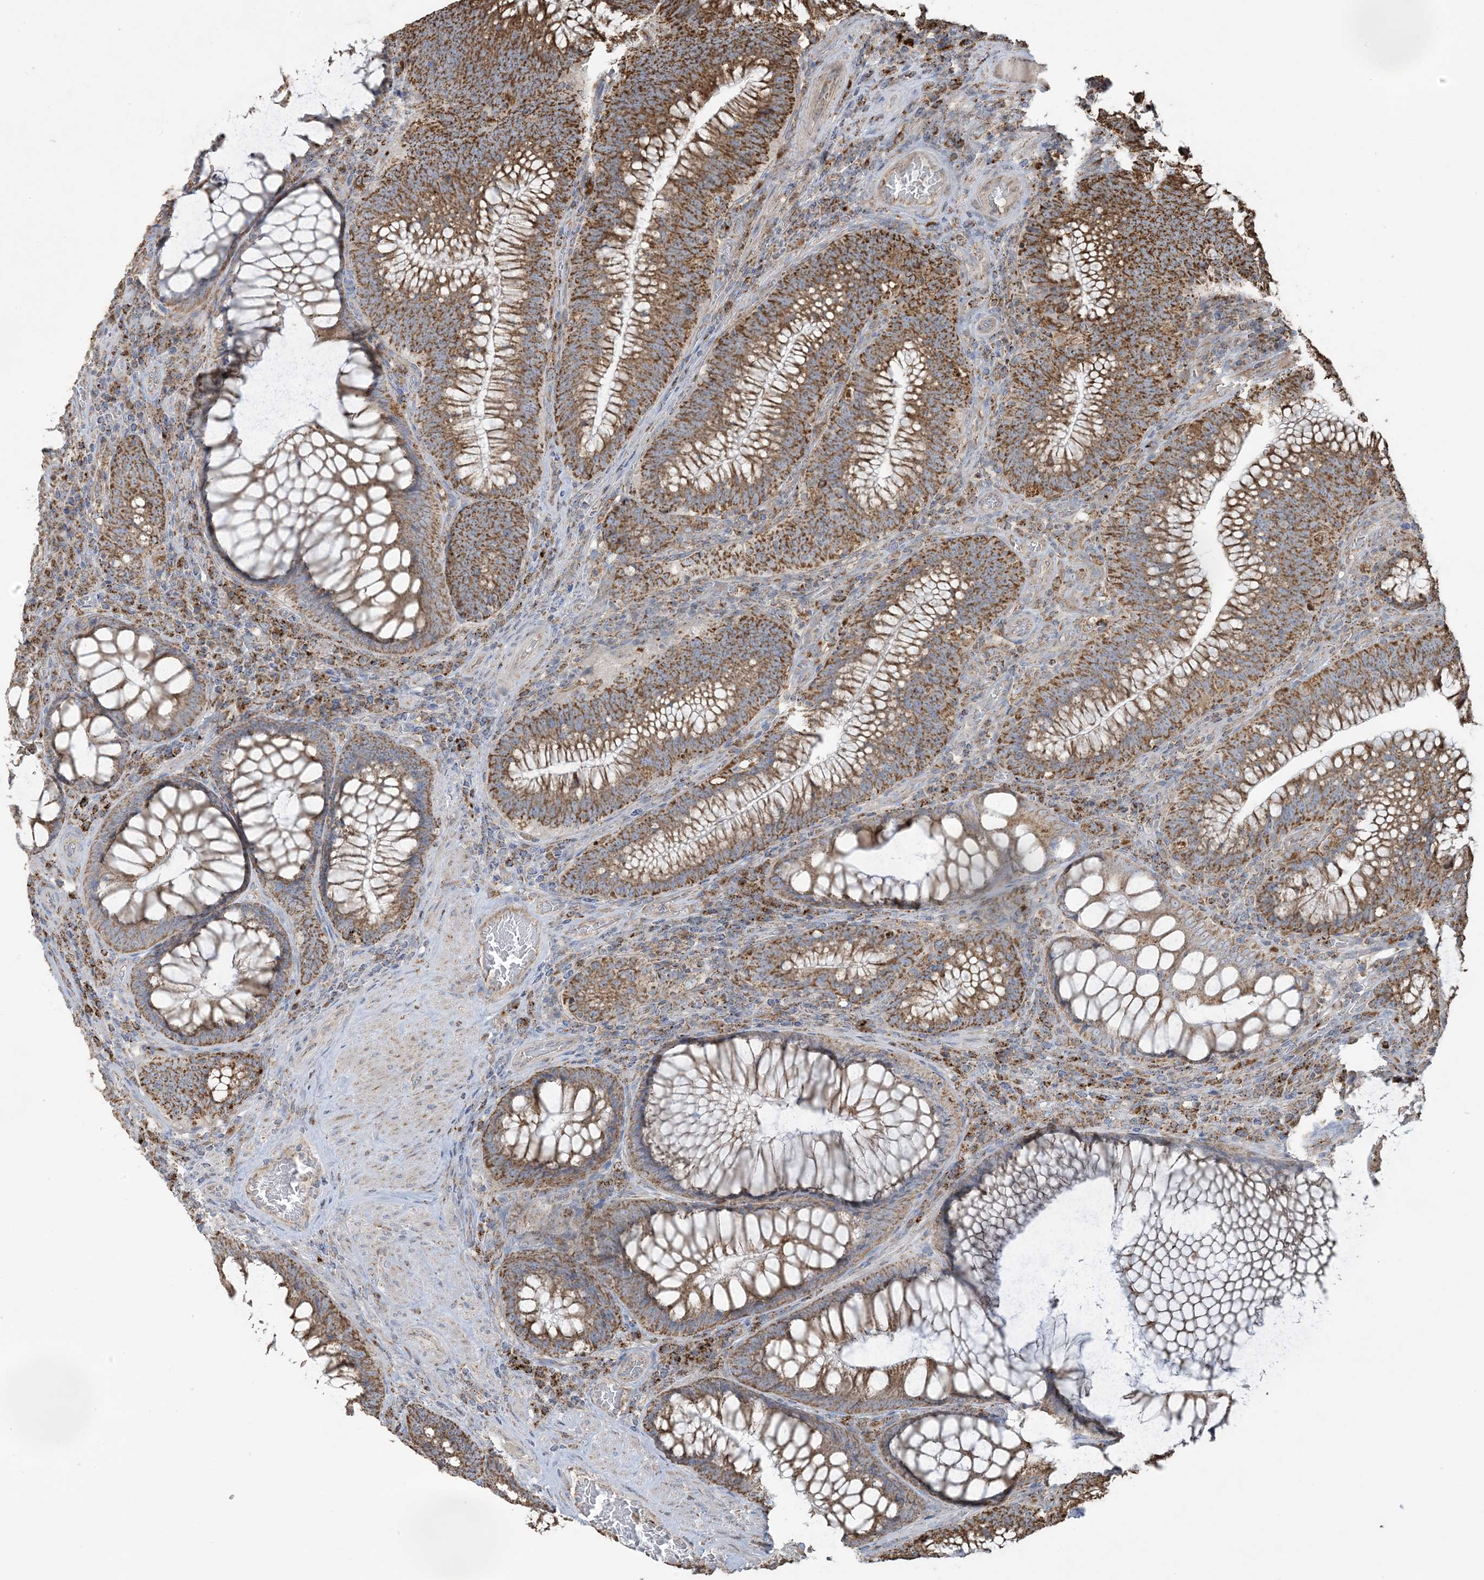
{"staining": {"intensity": "moderate", "quantity": ">75%", "location": "cytoplasmic/membranous"}, "tissue": "colorectal cancer", "cell_type": "Tumor cells", "image_type": "cancer", "snomed": [{"axis": "morphology", "description": "Normal tissue, NOS"}, {"axis": "topography", "description": "Colon"}], "caption": "Colorectal cancer stained with a brown dye displays moderate cytoplasmic/membranous positive positivity in about >75% of tumor cells.", "gene": "AGA", "patient": {"sex": "female", "age": 82}}